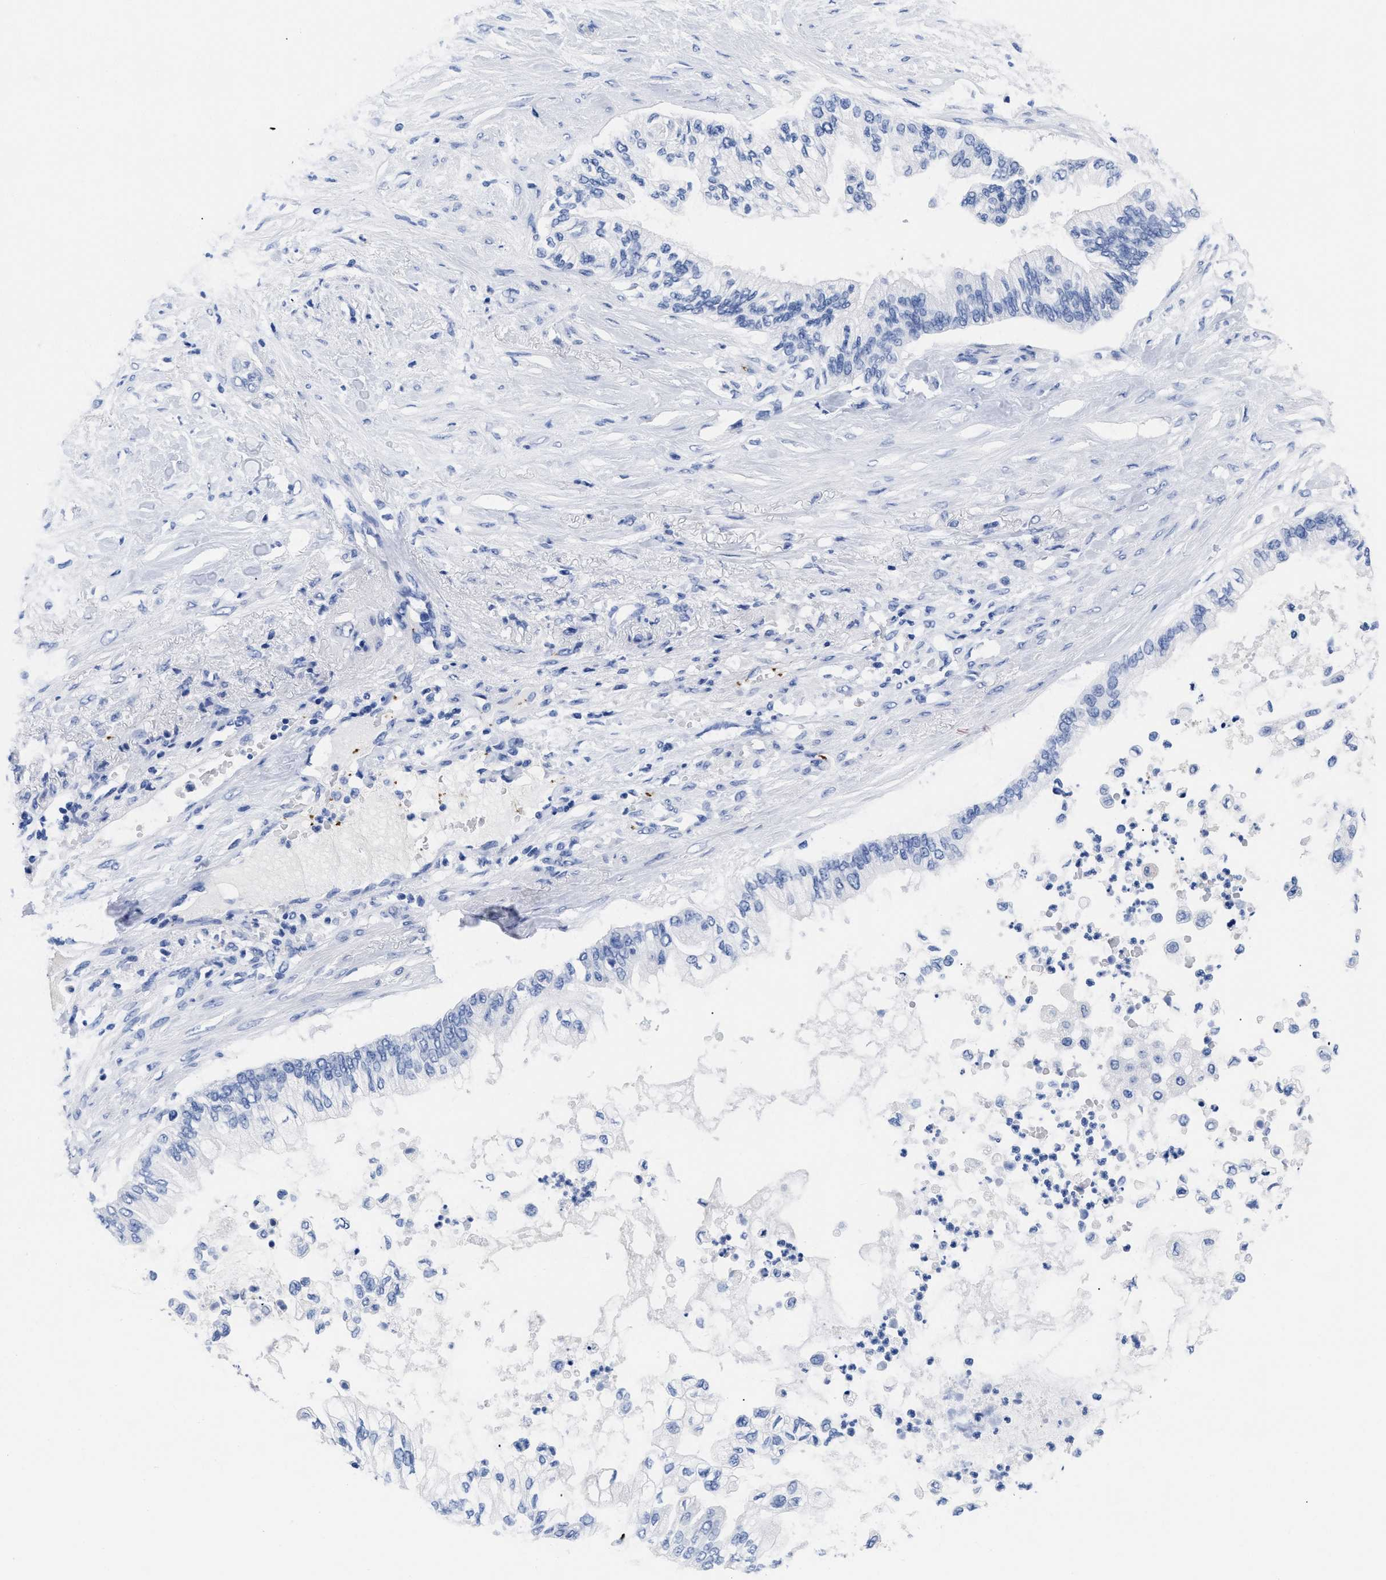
{"staining": {"intensity": "negative", "quantity": "none", "location": "none"}, "tissue": "pancreatic cancer", "cell_type": "Tumor cells", "image_type": "cancer", "snomed": [{"axis": "morphology", "description": "Normal tissue, NOS"}, {"axis": "morphology", "description": "Adenocarcinoma, NOS"}, {"axis": "topography", "description": "Pancreas"}, {"axis": "topography", "description": "Duodenum"}], "caption": "Tumor cells show no significant staining in adenocarcinoma (pancreatic).", "gene": "TREML1", "patient": {"sex": "female", "age": 60}}